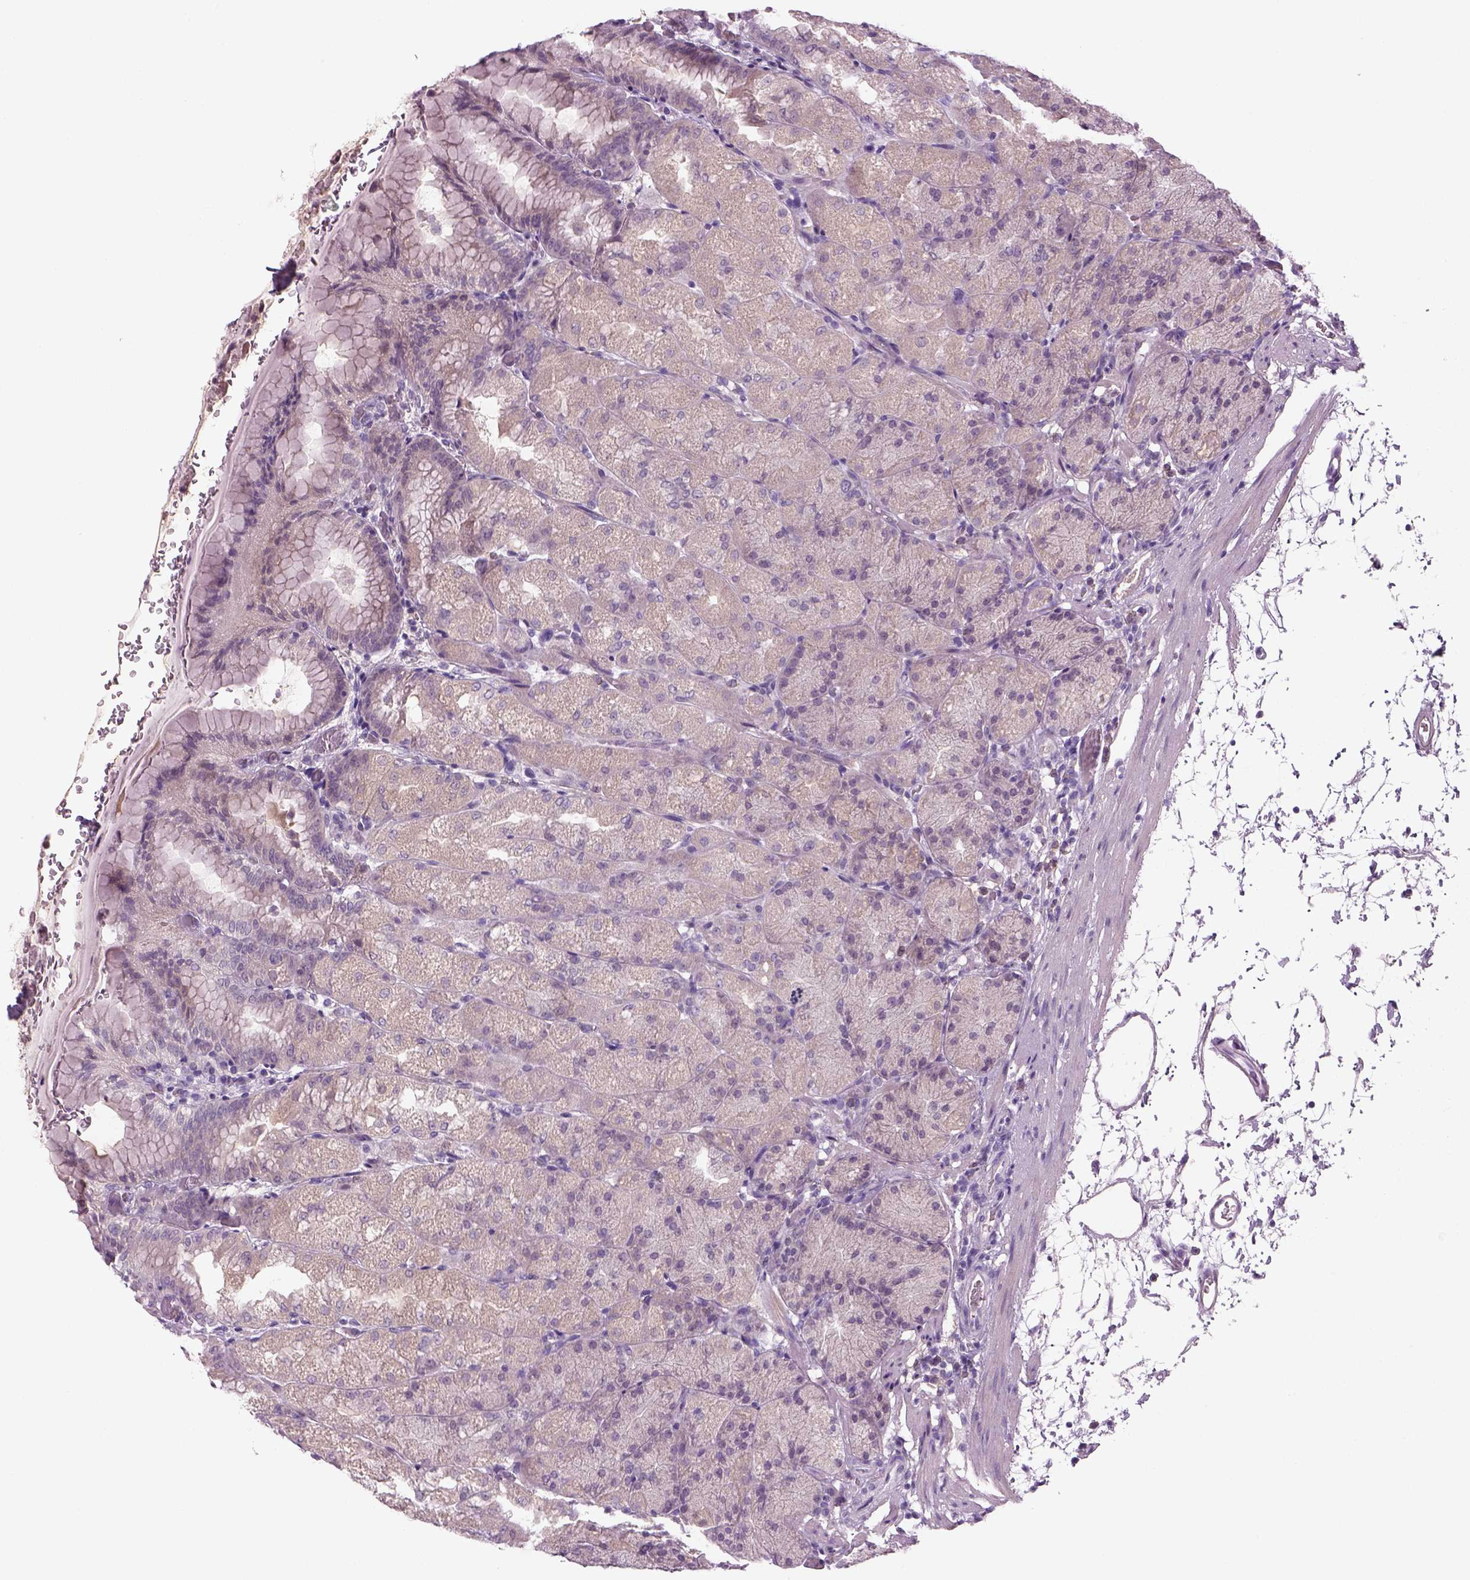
{"staining": {"intensity": "negative", "quantity": "none", "location": "none"}, "tissue": "stomach", "cell_type": "Glandular cells", "image_type": "normal", "snomed": [{"axis": "morphology", "description": "Normal tissue, NOS"}, {"axis": "topography", "description": "Stomach, upper"}, {"axis": "topography", "description": "Stomach"}, {"axis": "topography", "description": "Stomach, lower"}], "caption": "Immunohistochemical staining of unremarkable stomach shows no significant staining in glandular cells. (DAB immunohistochemistry visualized using brightfield microscopy, high magnification).", "gene": "MDH1B", "patient": {"sex": "male", "age": 62}}